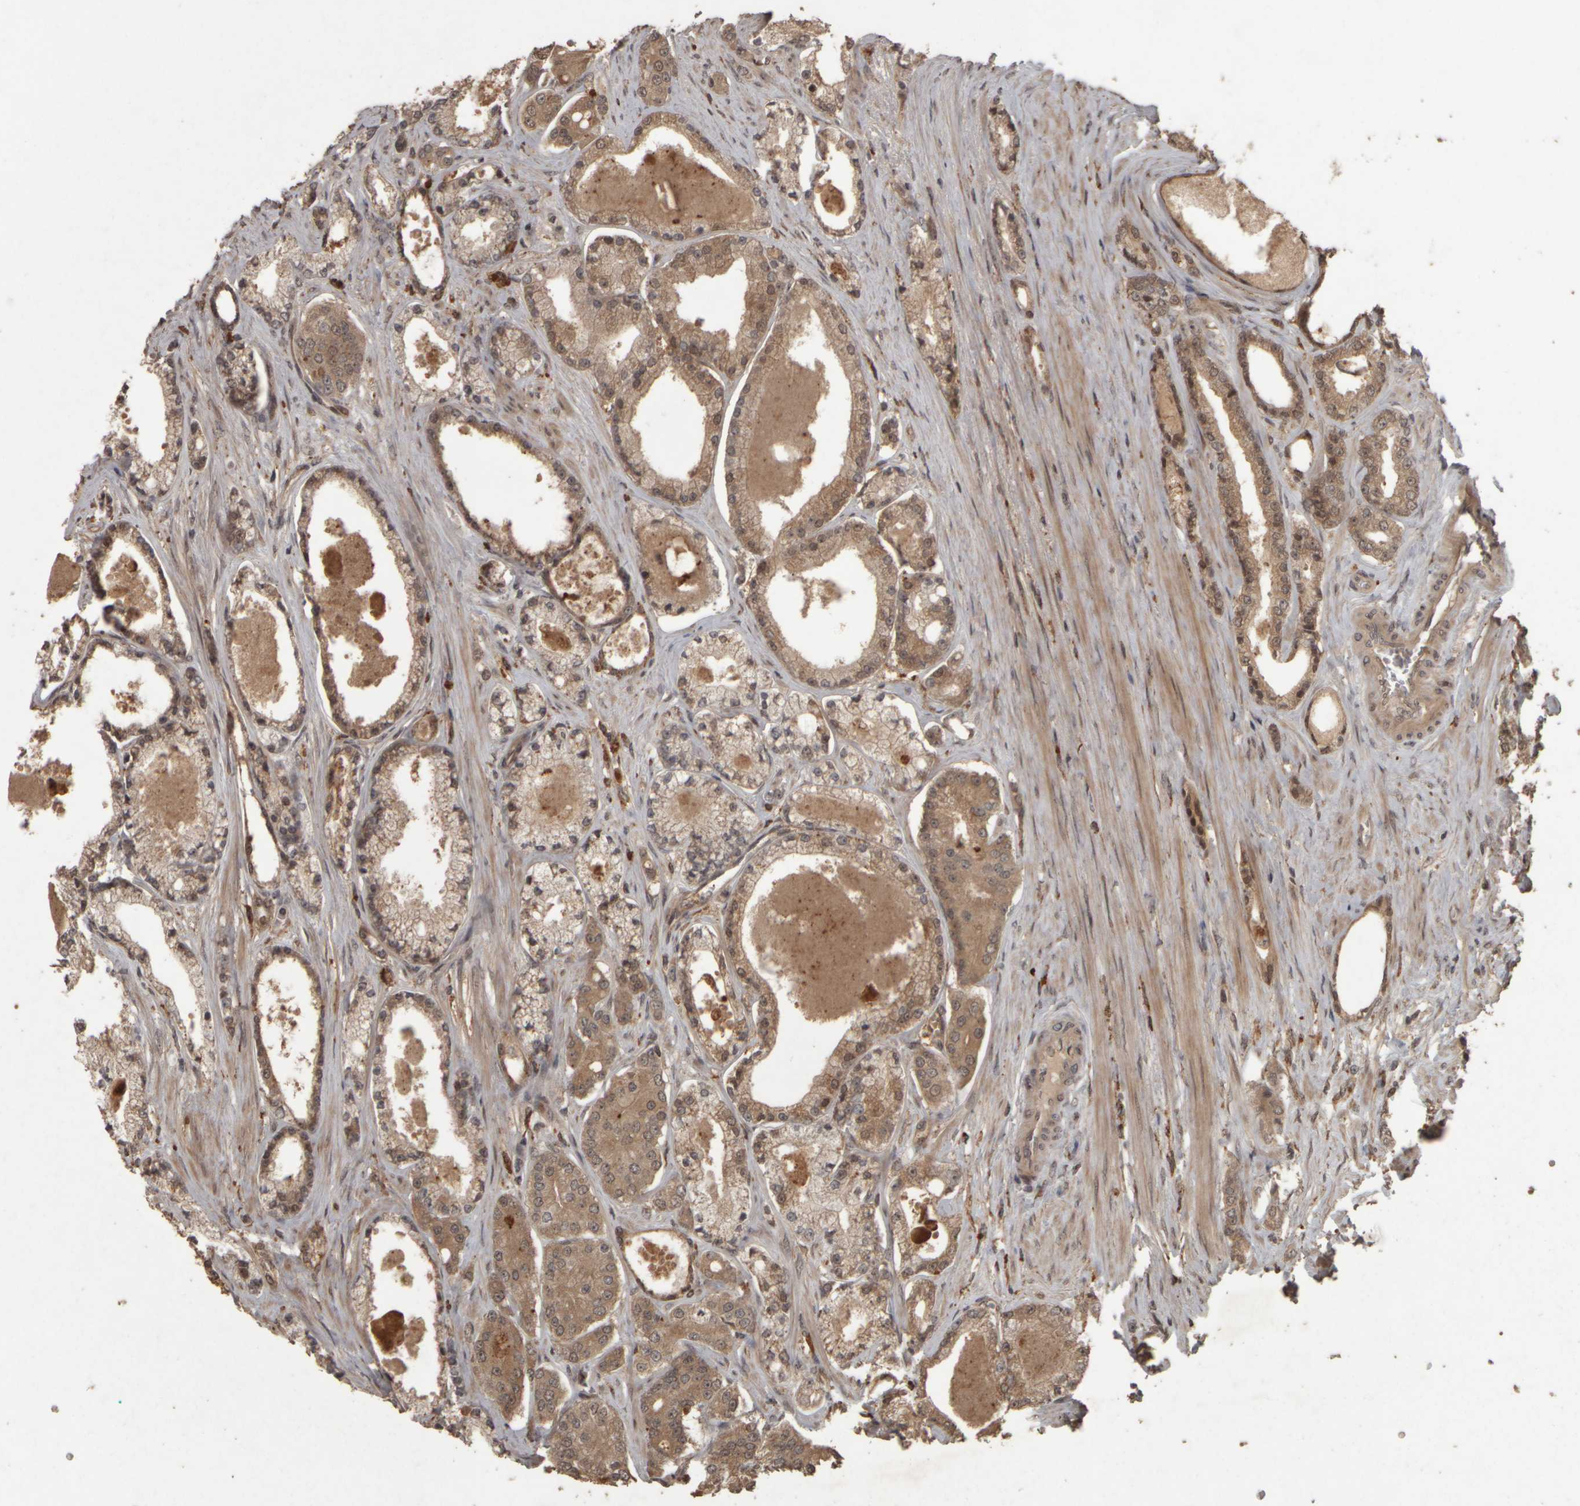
{"staining": {"intensity": "moderate", "quantity": ">75%", "location": "cytoplasmic/membranous"}, "tissue": "prostate cancer", "cell_type": "Tumor cells", "image_type": "cancer", "snomed": [{"axis": "morphology", "description": "Adenocarcinoma, High grade"}, {"axis": "topography", "description": "Prostate"}], "caption": "A medium amount of moderate cytoplasmic/membranous expression is appreciated in about >75% of tumor cells in prostate high-grade adenocarcinoma tissue.", "gene": "ACO1", "patient": {"sex": "male", "age": 71}}